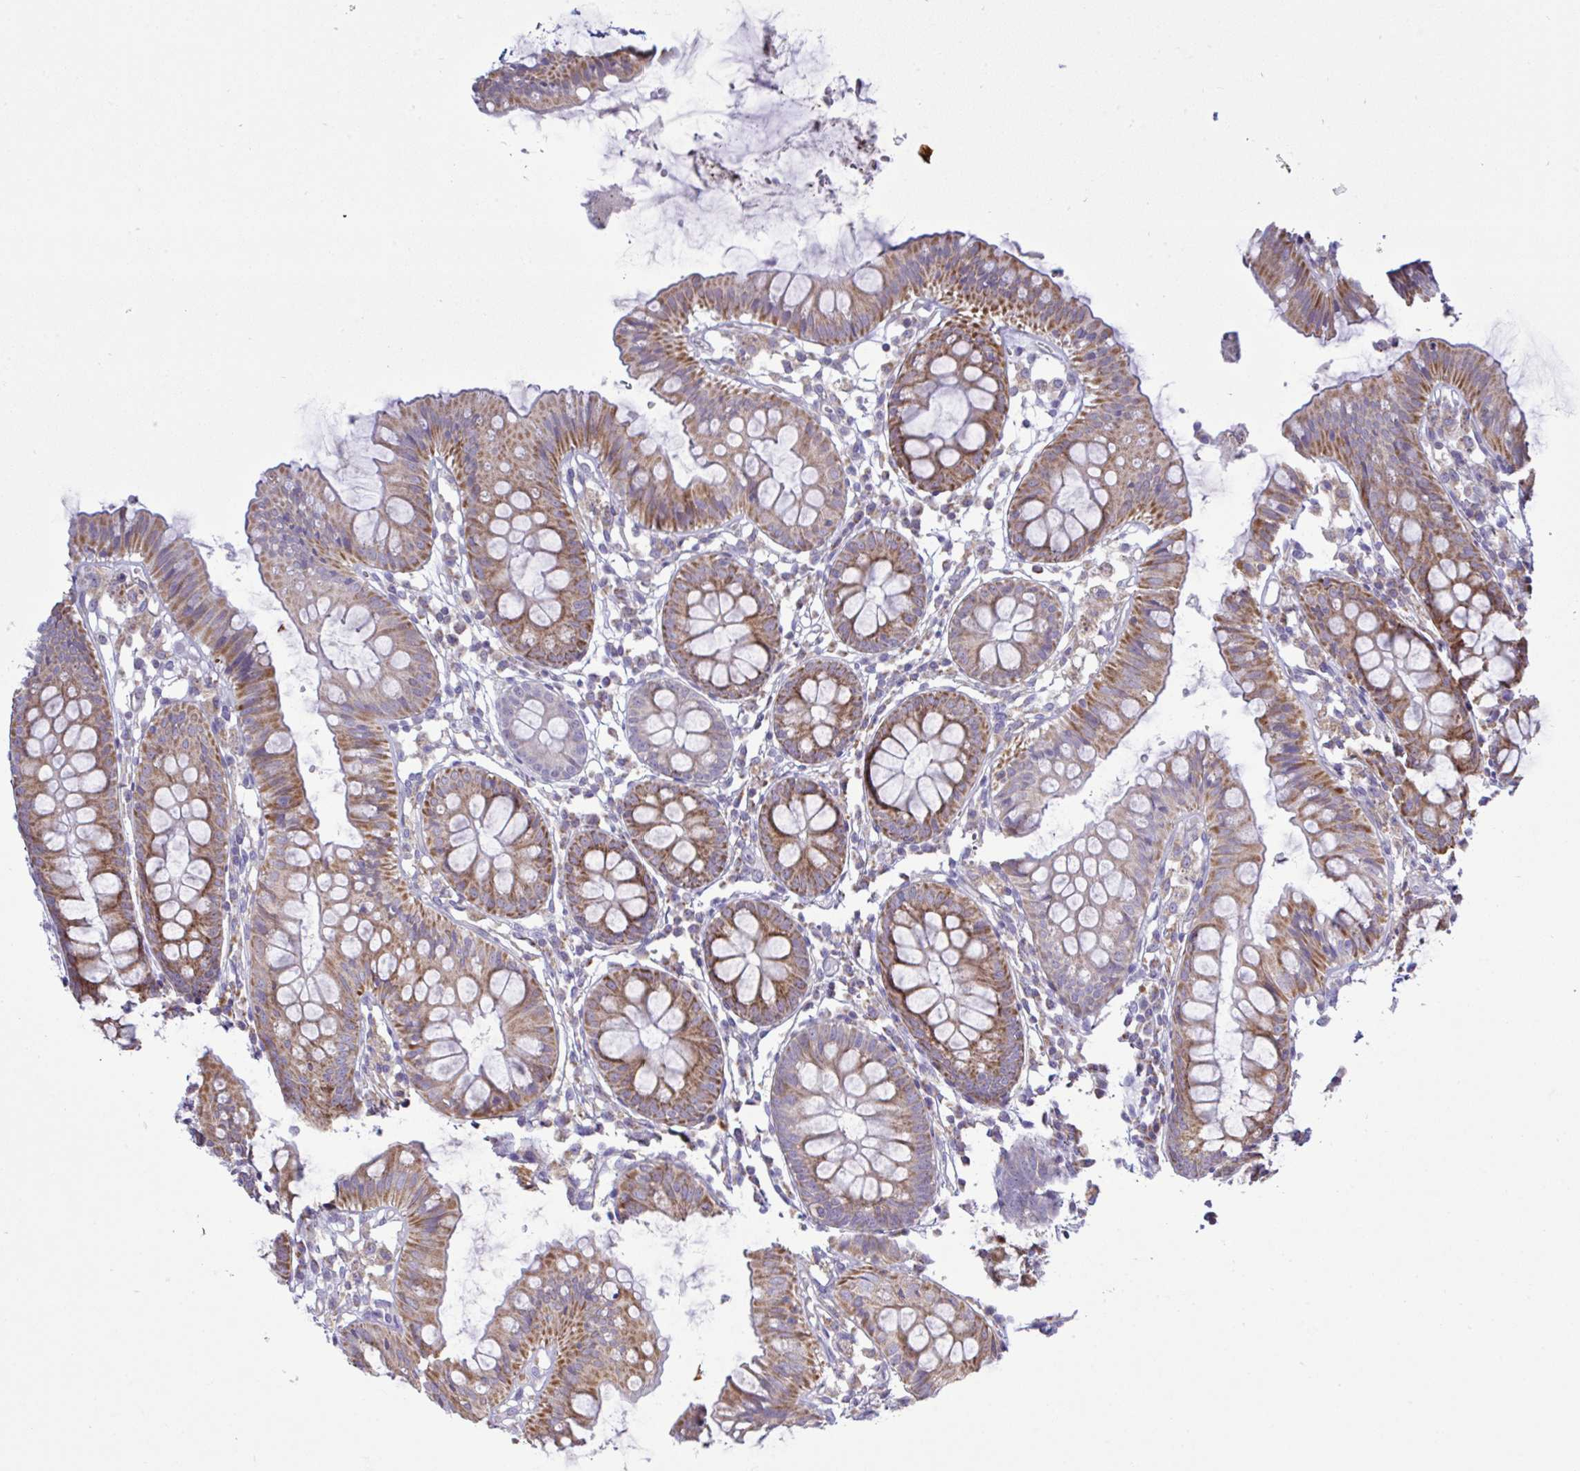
{"staining": {"intensity": "negative", "quantity": "none", "location": "none"}, "tissue": "colon", "cell_type": "Endothelial cells", "image_type": "normal", "snomed": [{"axis": "morphology", "description": "Normal tissue, NOS"}, {"axis": "topography", "description": "Colon"}], "caption": "Colon stained for a protein using immunohistochemistry (IHC) demonstrates no expression endothelial cells.", "gene": "NDUFA7", "patient": {"sex": "female", "age": 84}}